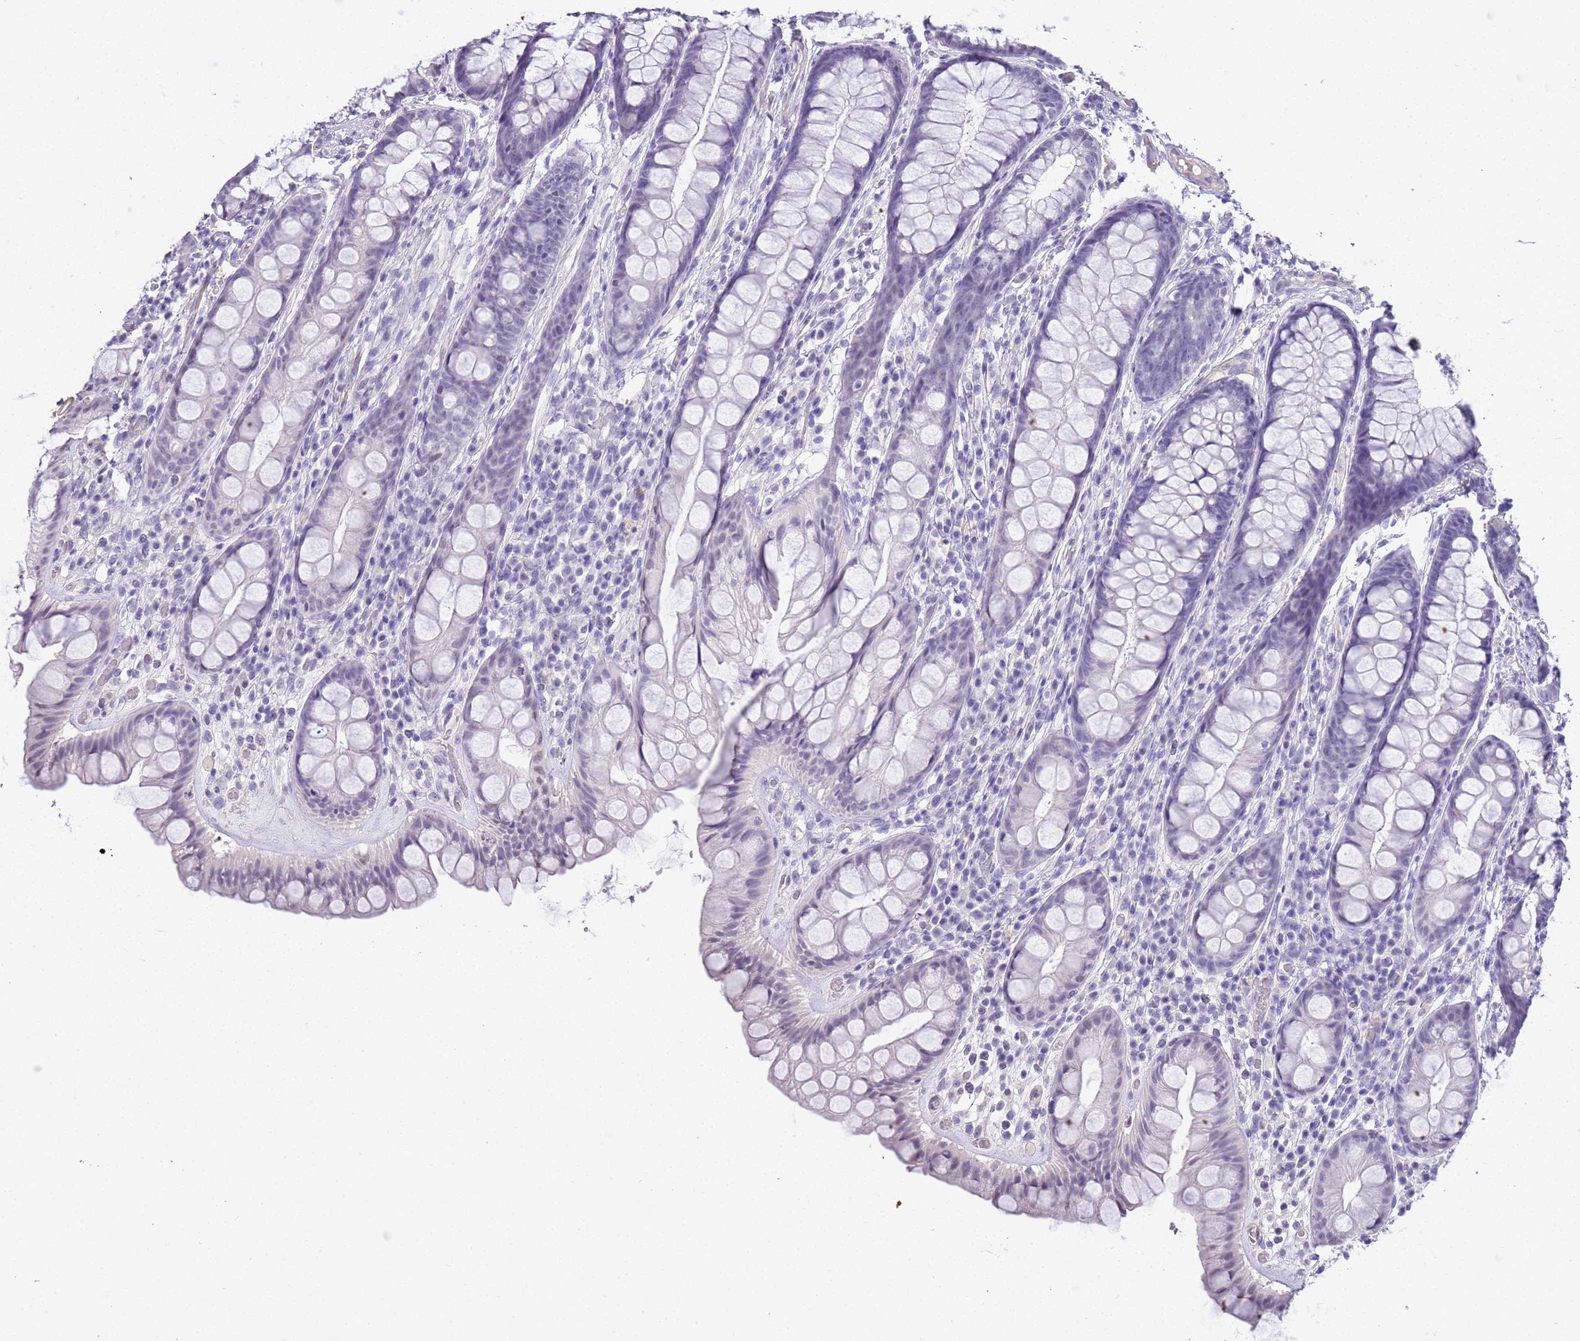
{"staining": {"intensity": "negative", "quantity": "none", "location": "none"}, "tissue": "rectum", "cell_type": "Glandular cells", "image_type": "normal", "snomed": [{"axis": "morphology", "description": "Normal tissue, NOS"}, {"axis": "topography", "description": "Rectum"}], "caption": "There is no significant positivity in glandular cells of rectum. (IHC, brightfield microscopy, high magnification).", "gene": "CTRC", "patient": {"sex": "male", "age": 74}}